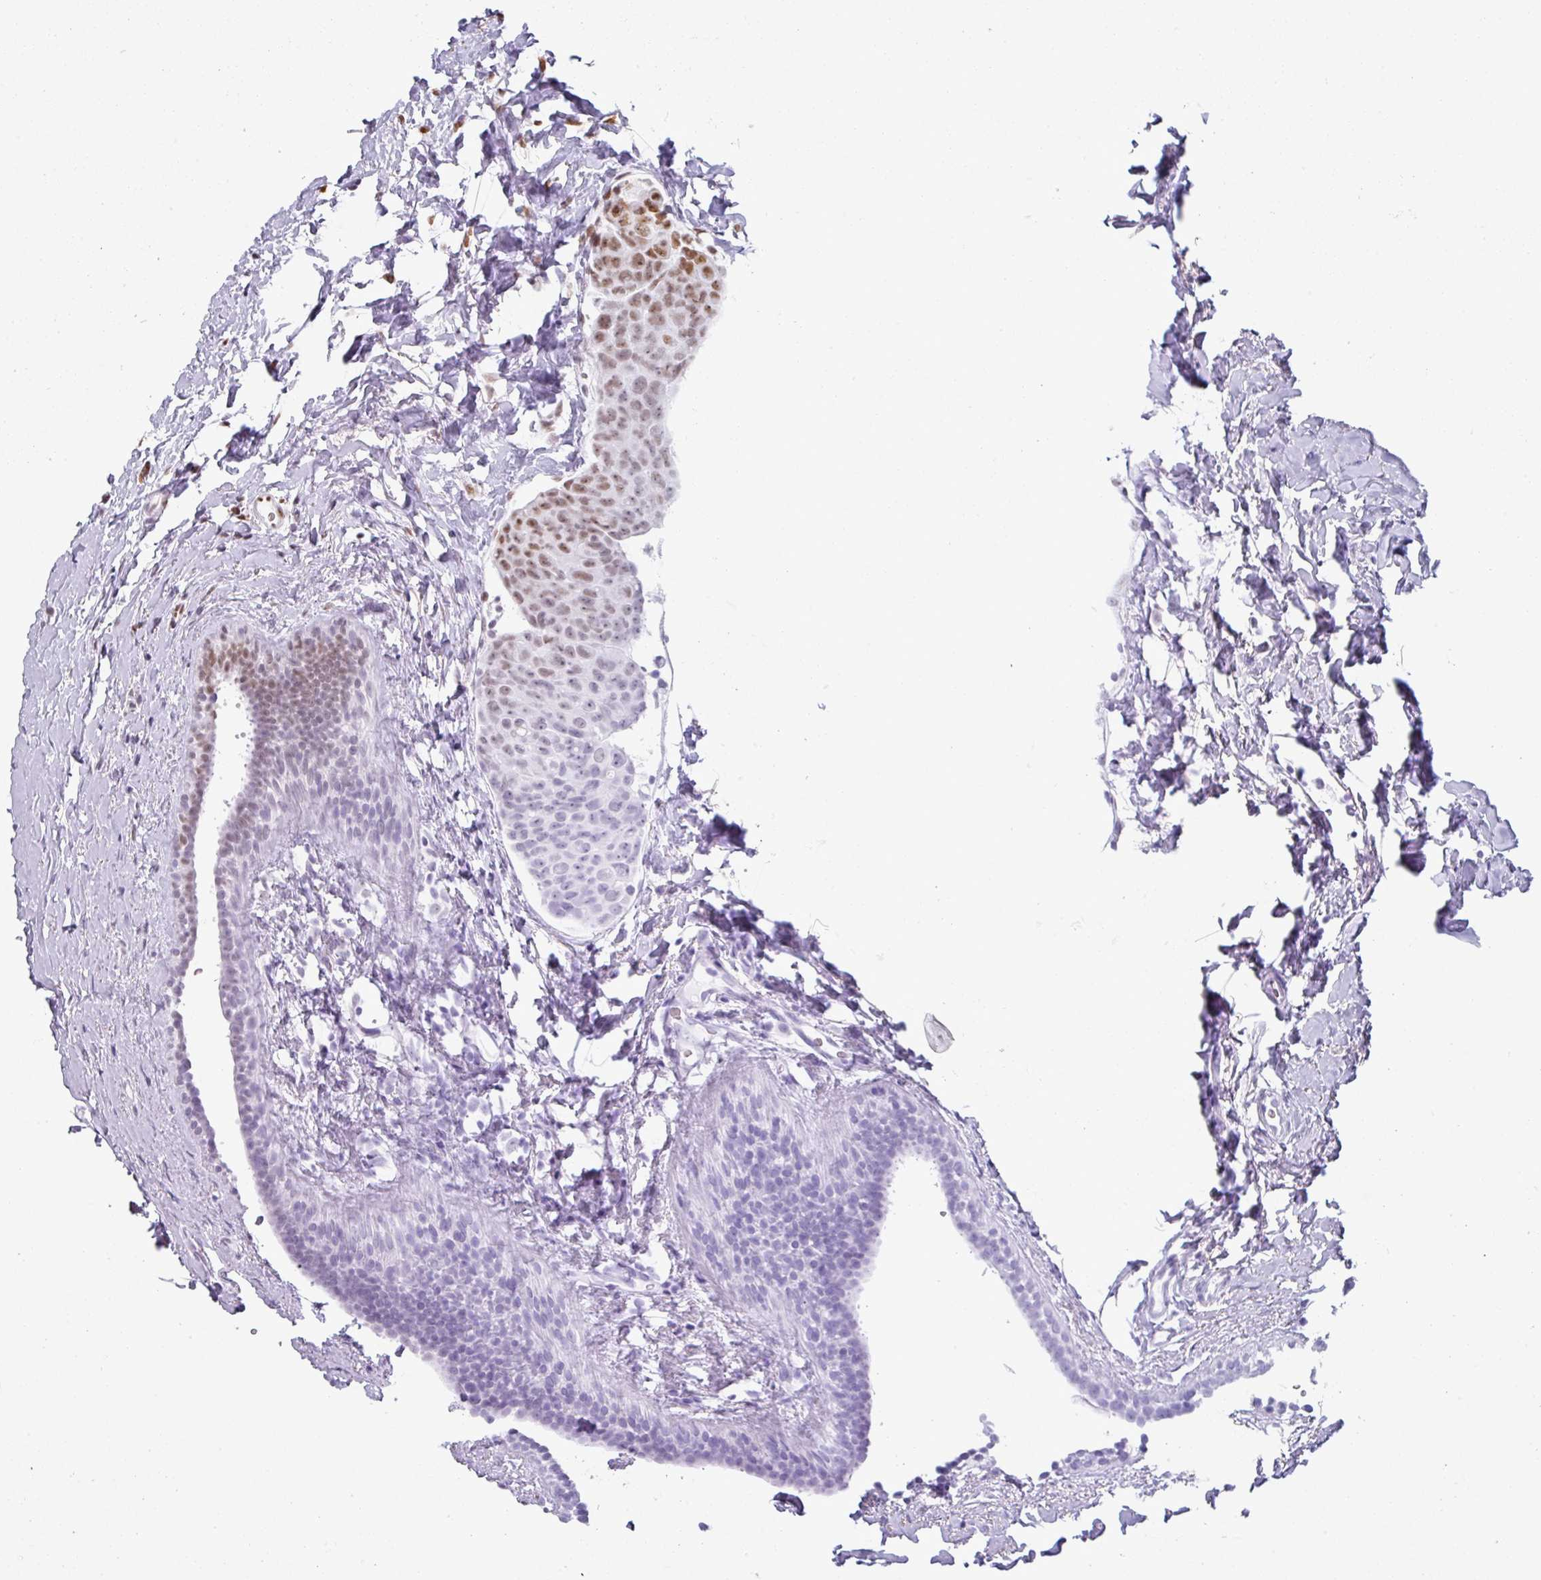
{"staining": {"intensity": "moderate", "quantity": "25%-75%", "location": "nuclear"}, "tissue": "breast cancer", "cell_type": "Tumor cells", "image_type": "cancer", "snomed": [{"axis": "morphology", "description": "Duct carcinoma"}, {"axis": "topography", "description": "Breast"}], "caption": "Immunohistochemistry (IHC) histopathology image of human breast cancer (invasive ductal carcinoma) stained for a protein (brown), which reveals medium levels of moderate nuclear expression in approximately 25%-75% of tumor cells.", "gene": "SIK3", "patient": {"sex": "female", "age": 40}}